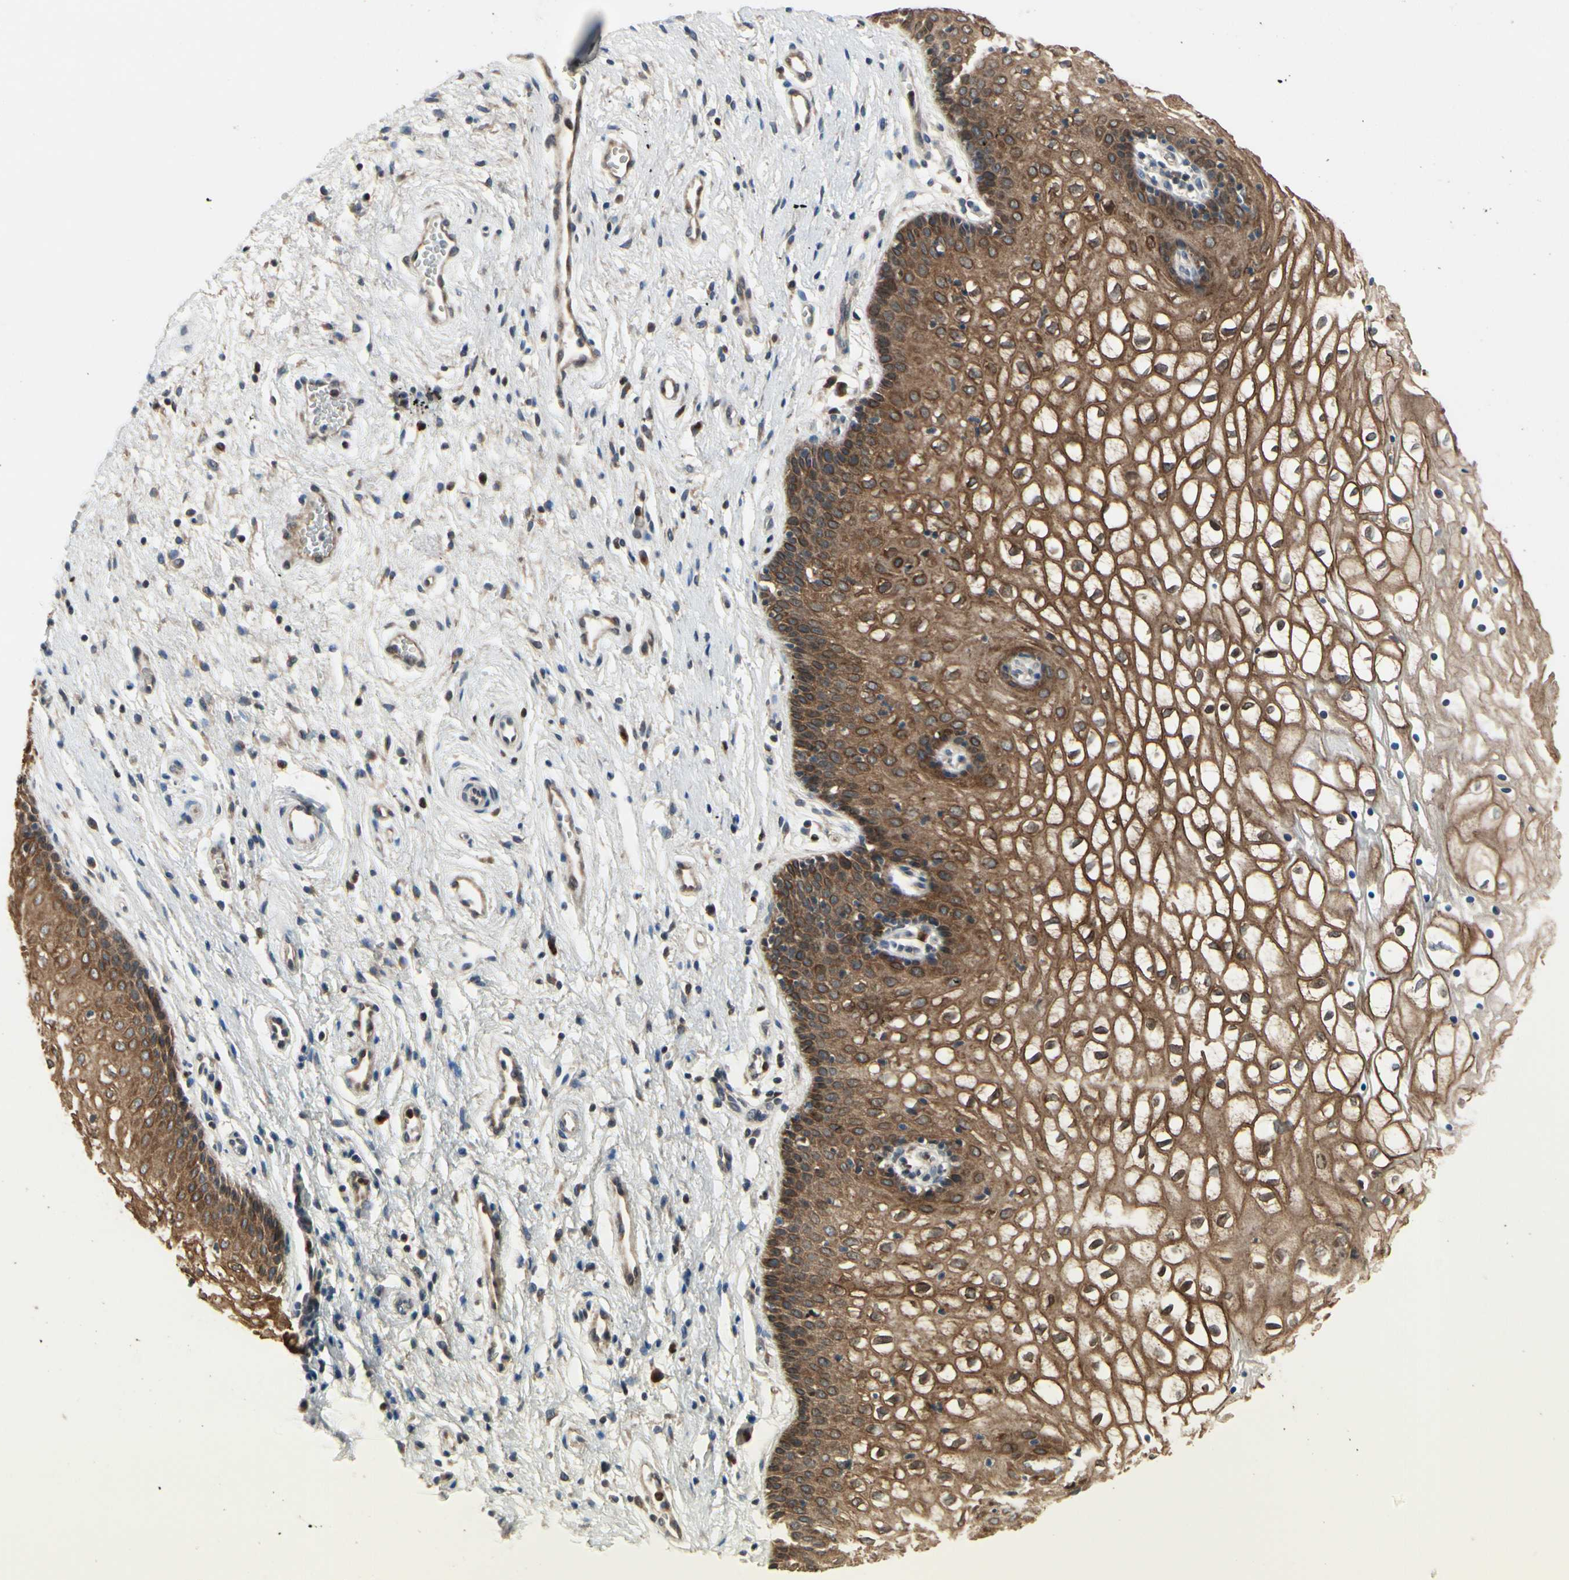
{"staining": {"intensity": "strong", "quantity": ">75%", "location": "cytoplasmic/membranous"}, "tissue": "vagina", "cell_type": "Squamous epithelial cells", "image_type": "normal", "snomed": [{"axis": "morphology", "description": "Normal tissue, NOS"}, {"axis": "topography", "description": "Vagina"}], "caption": "Immunohistochemistry histopathology image of benign vagina stained for a protein (brown), which displays high levels of strong cytoplasmic/membranous staining in approximately >75% of squamous epithelial cells.", "gene": "CGREF1", "patient": {"sex": "female", "age": 34}}